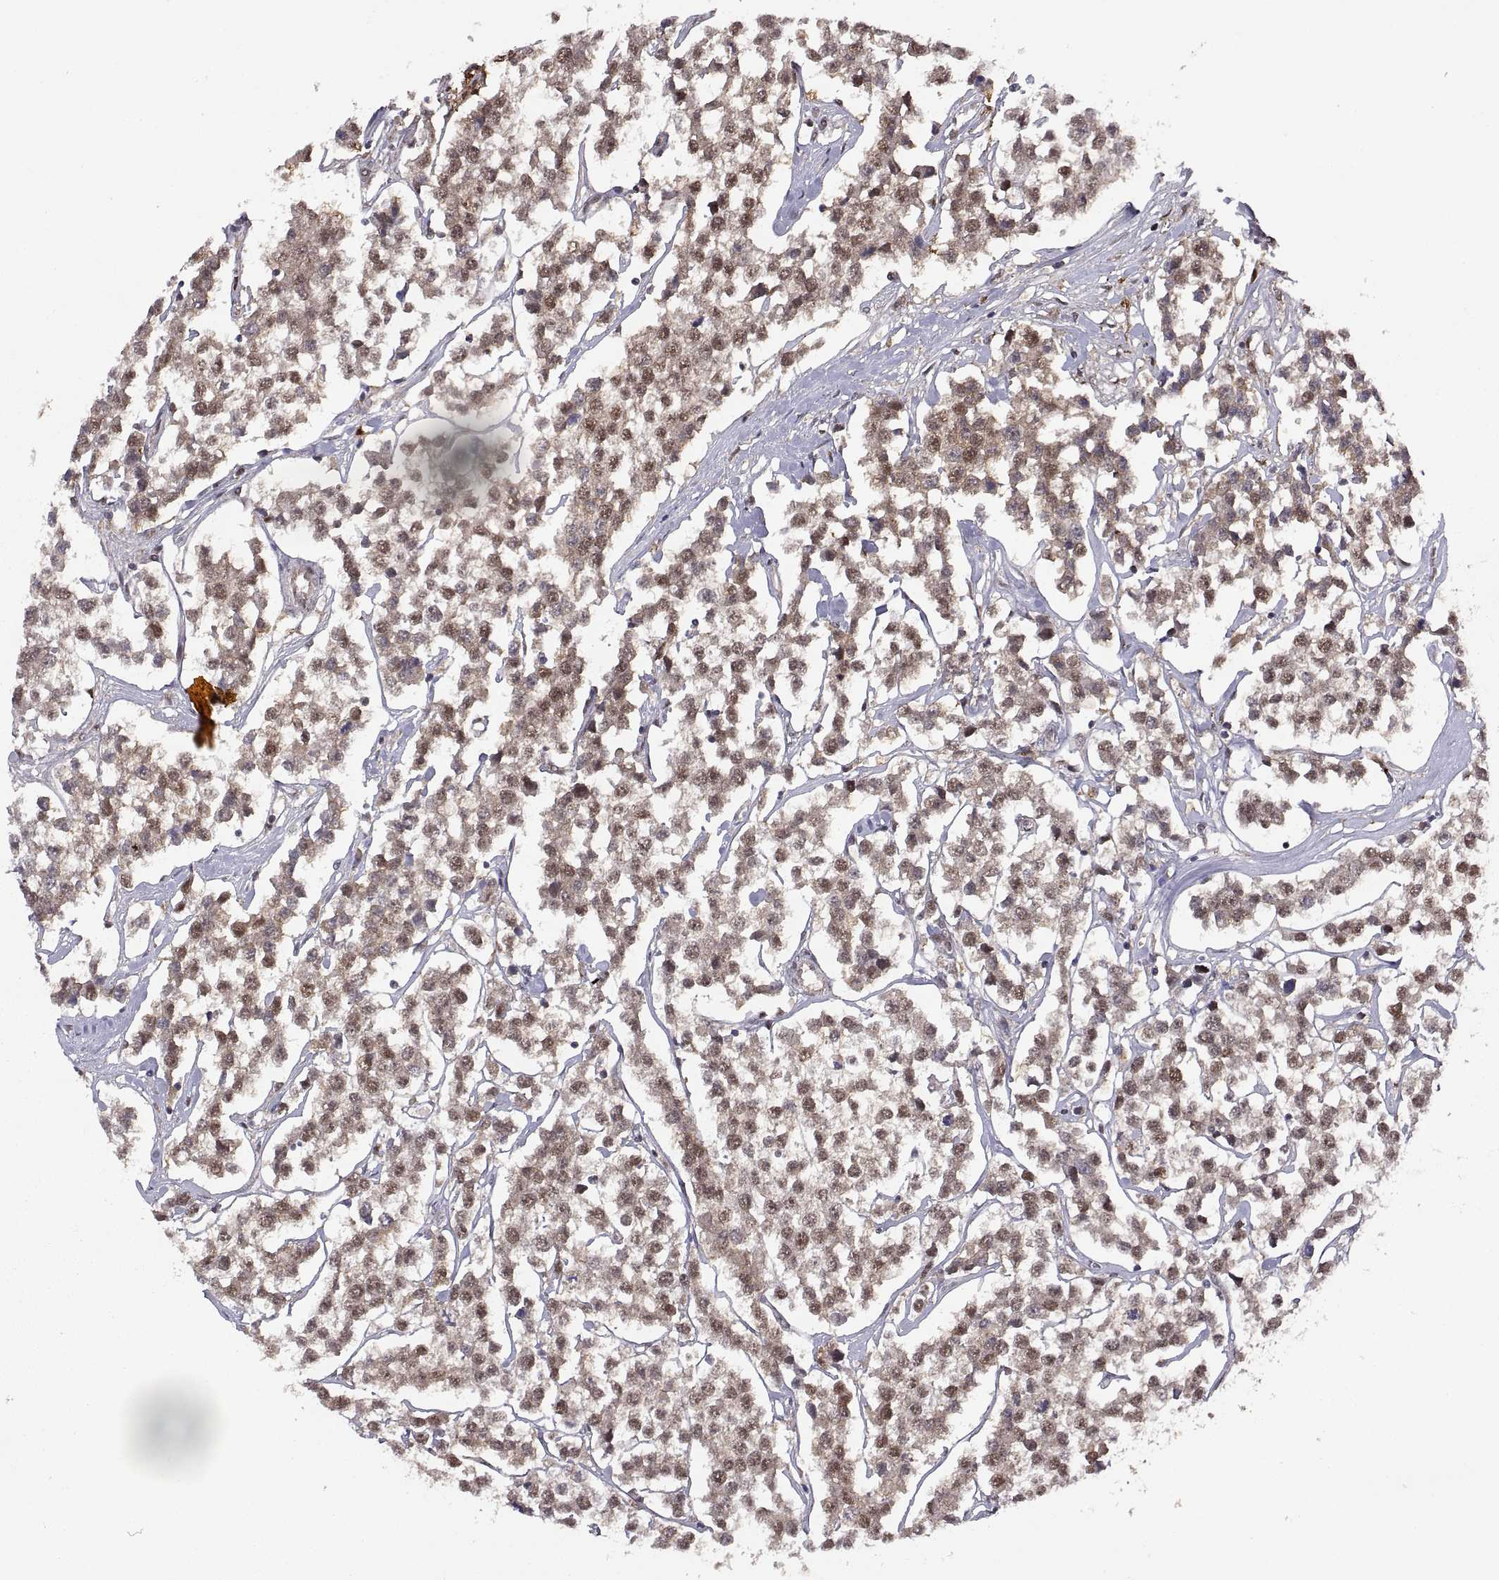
{"staining": {"intensity": "moderate", "quantity": ">75%", "location": "cytoplasmic/membranous,nuclear"}, "tissue": "testis cancer", "cell_type": "Tumor cells", "image_type": "cancer", "snomed": [{"axis": "morphology", "description": "Seminoma, NOS"}, {"axis": "topography", "description": "Testis"}], "caption": "The histopathology image exhibits a brown stain indicating the presence of a protein in the cytoplasmic/membranous and nuclear of tumor cells in testis seminoma.", "gene": "PSMC2", "patient": {"sex": "male", "age": 59}}